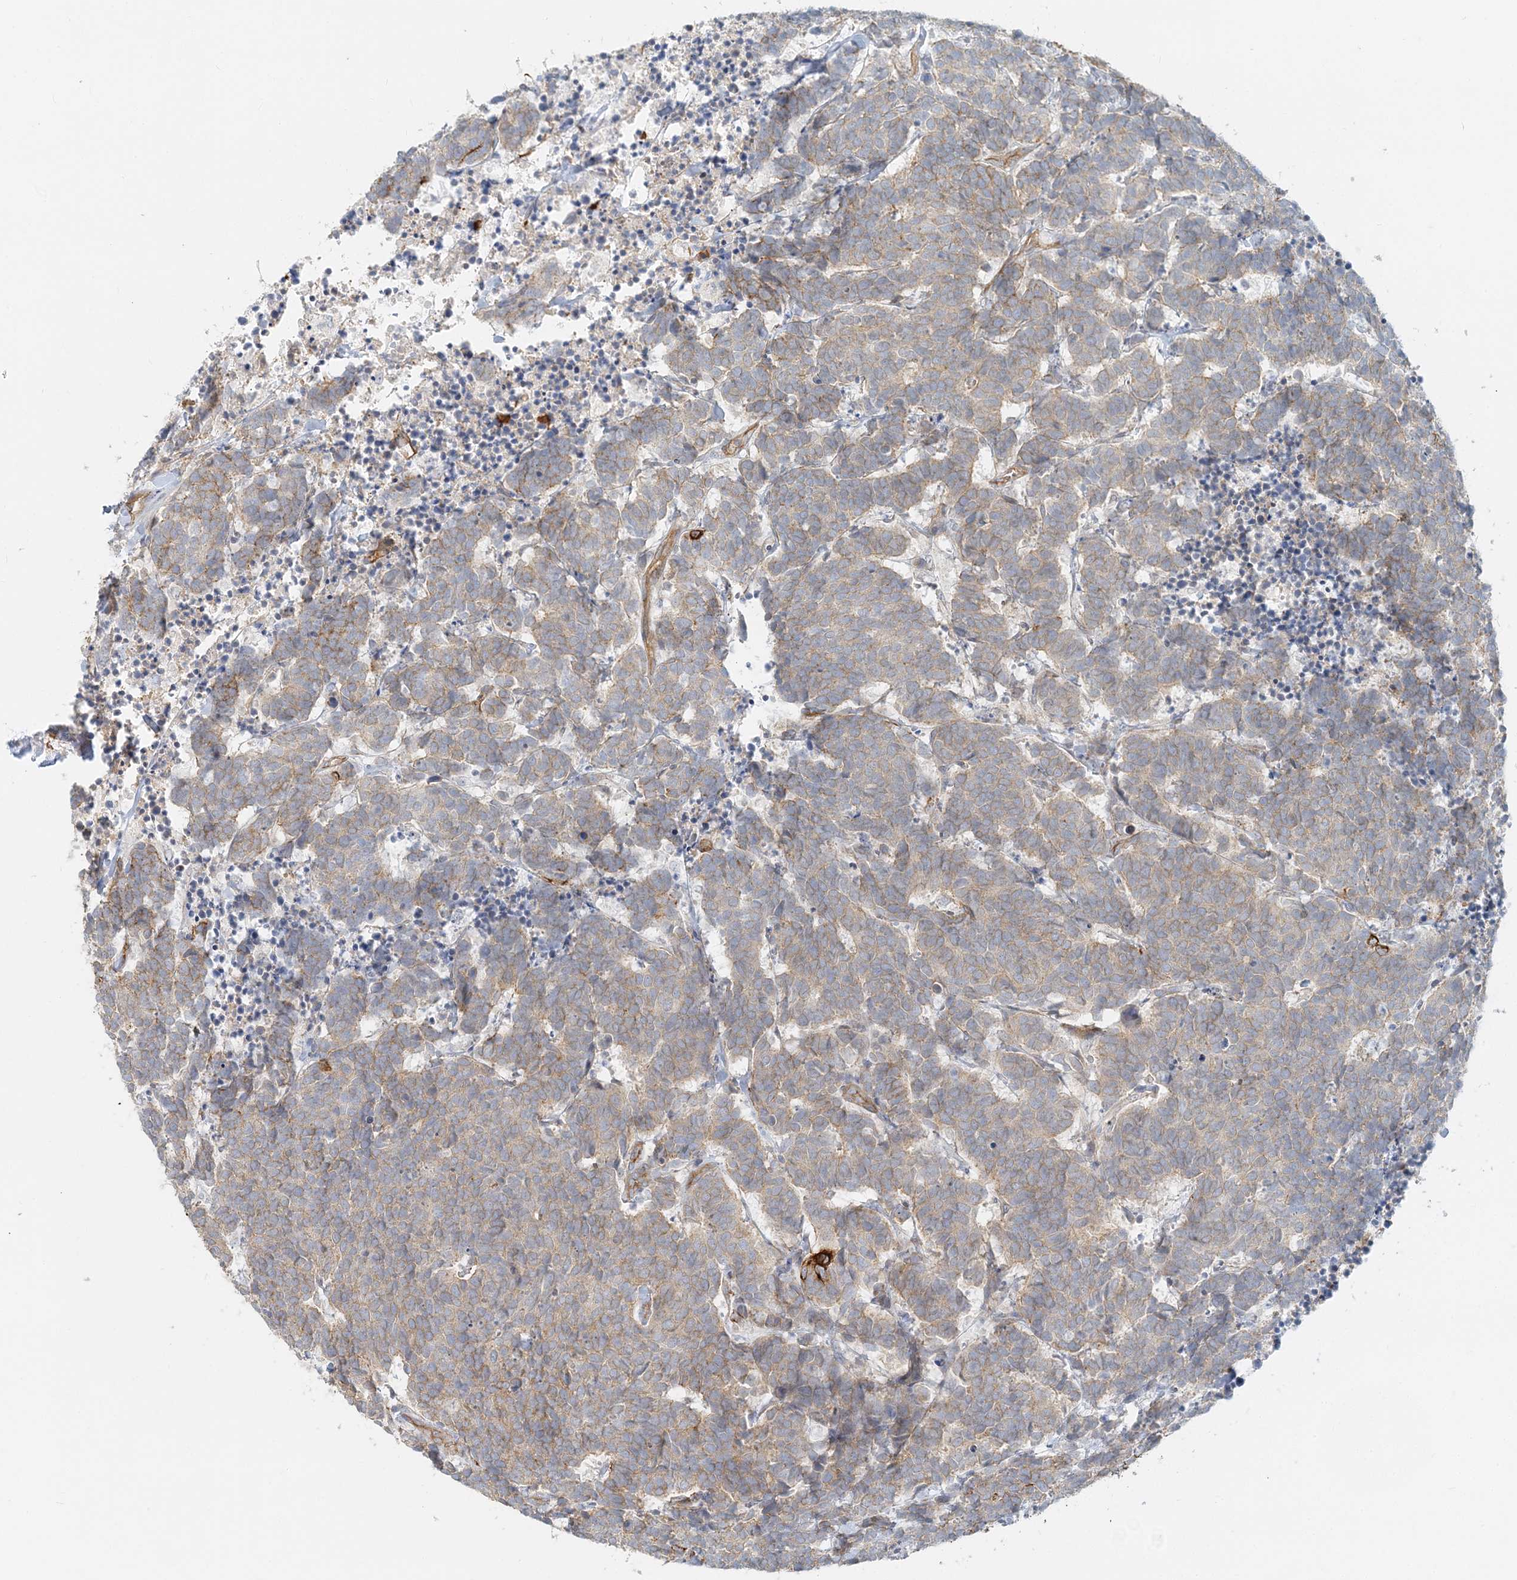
{"staining": {"intensity": "weak", "quantity": ">75%", "location": "cytoplasmic/membranous"}, "tissue": "carcinoid", "cell_type": "Tumor cells", "image_type": "cancer", "snomed": [{"axis": "morphology", "description": "Carcinoma, NOS"}, {"axis": "morphology", "description": "Carcinoid, malignant, NOS"}, {"axis": "topography", "description": "Urinary bladder"}], "caption": "About >75% of tumor cells in malignant carcinoid exhibit weak cytoplasmic/membranous protein positivity as visualized by brown immunohistochemical staining.", "gene": "DNAH1", "patient": {"sex": "male", "age": 57}}